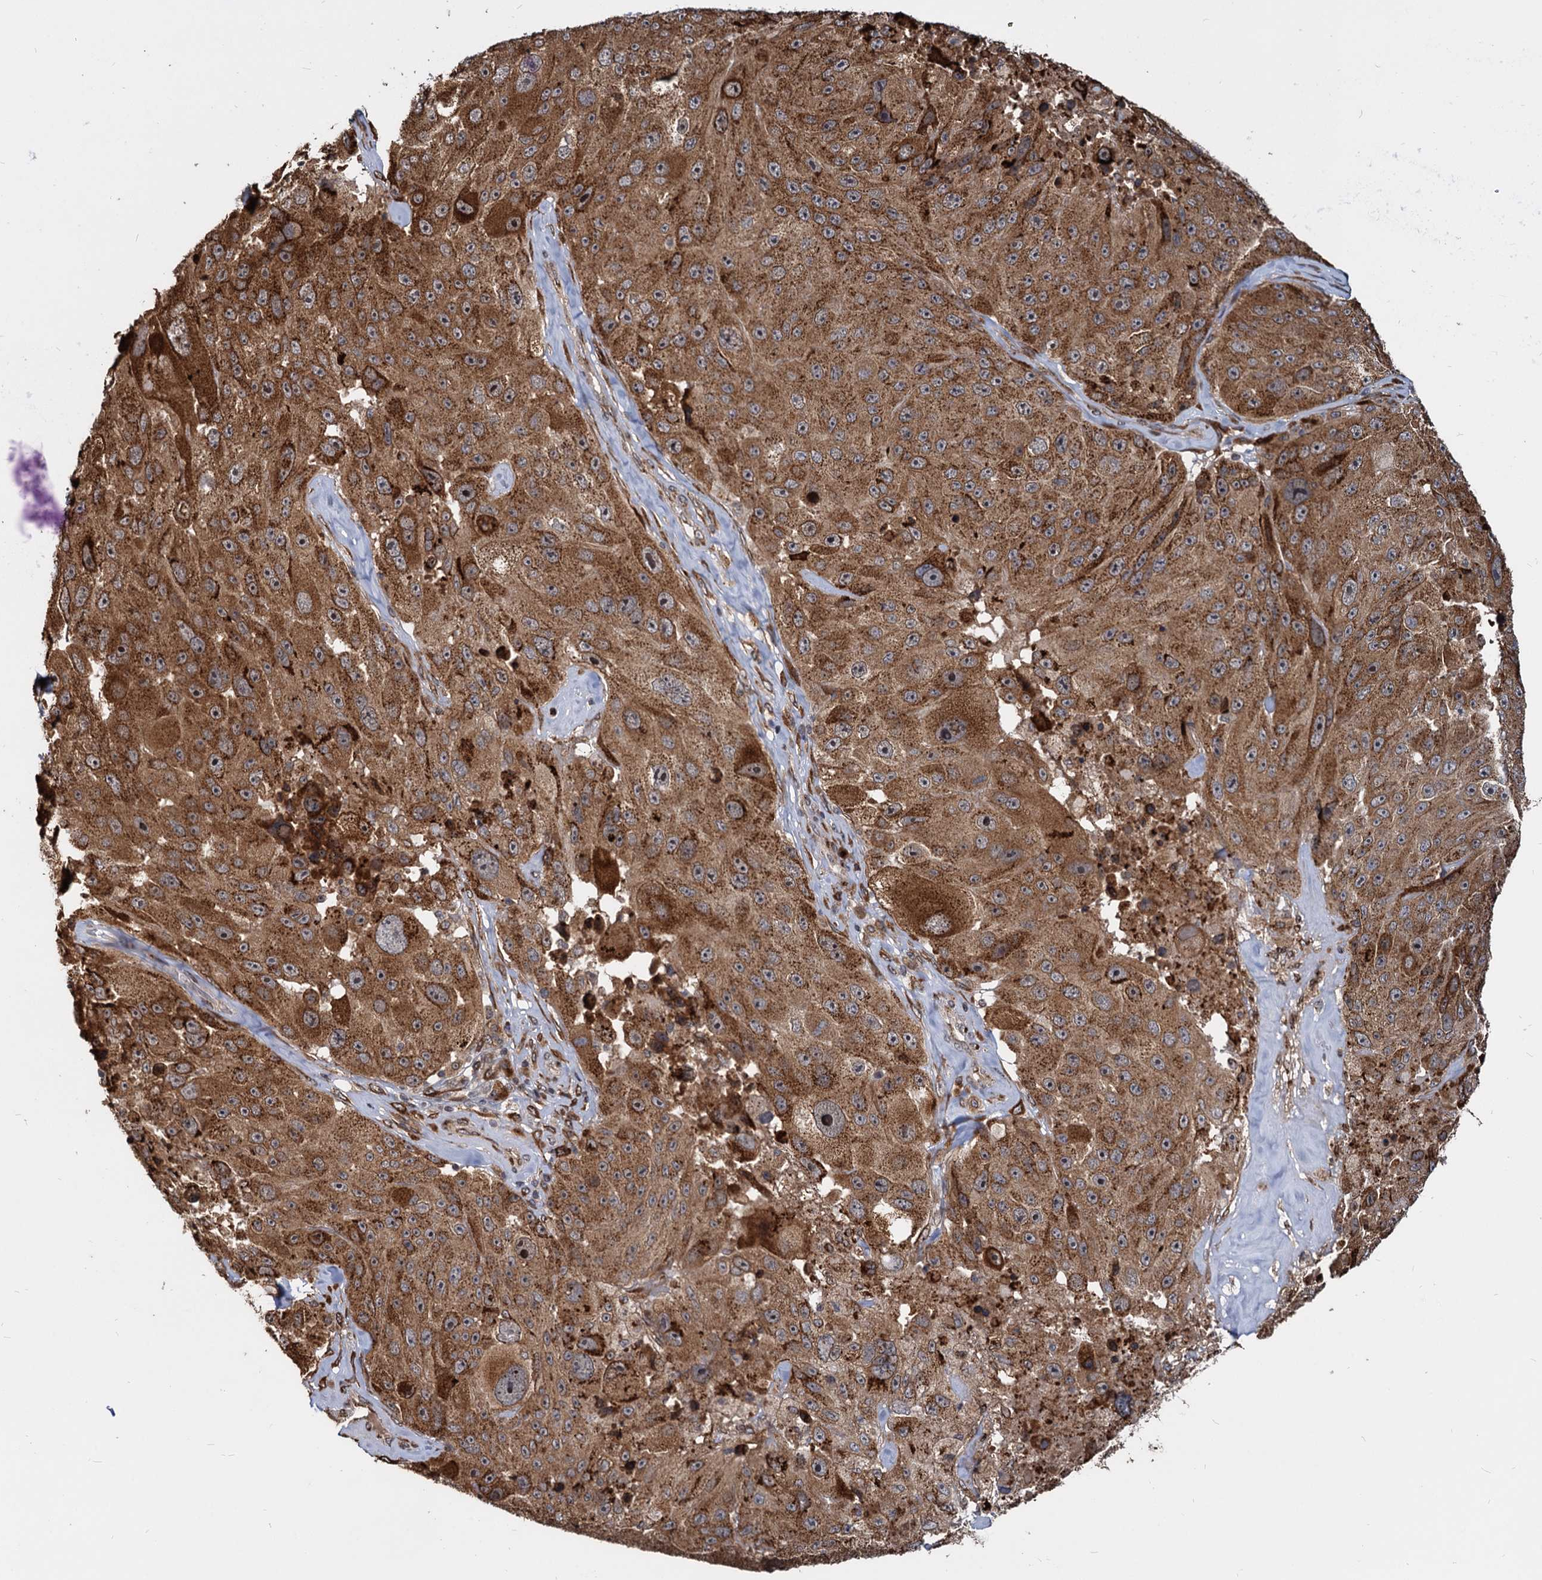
{"staining": {"intensity": "strong", "quantity": ">75%", "location": "cytoplasmic/membranous"}, "tissue": "melanoma", "cell_type": "Tumor cells", "image_type": "cancer", "snomed": [{"axis": "morphology", "description": "Malignant melanoma, Metastatic site"}, {"axis": "topography", "description": "Lymph node"}], "caption": "This is an image of immunohistochemistry (IHC) staining of malignant melanoma (metastatic site), which shows strong expression in the cytoplasmic/membranous of tumor cells.", "gene": "SAAL1", "patient": {"sex": "male", "age": 62}}